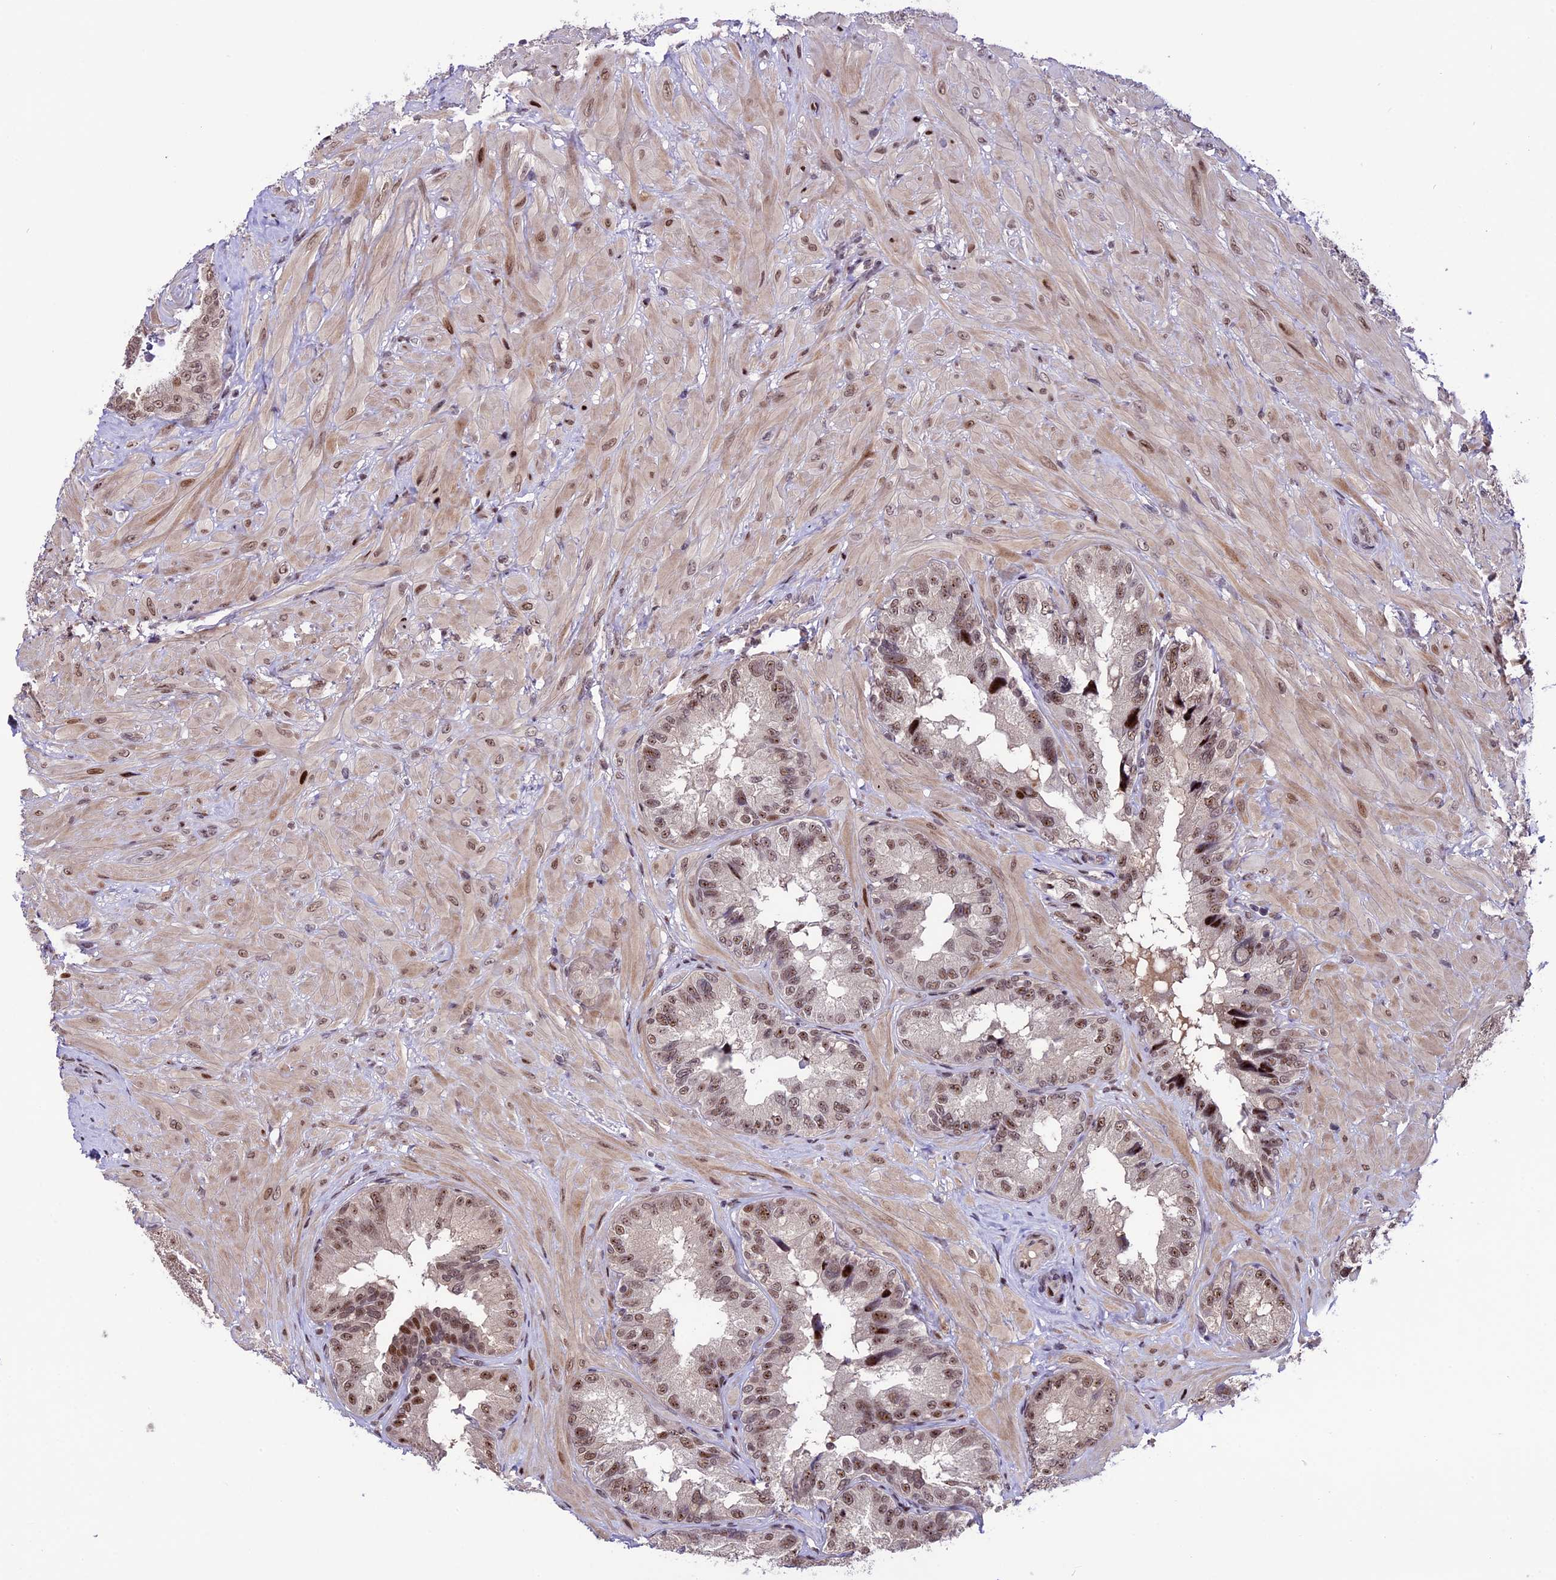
{"staining": {"intensity": "moderate", "quantity": ">75%", "location": "nuclear"}, "tissue": "seminal vesicle", "cell_type": "Glandular cells", "image_type": "normal", "snomed": [{"axis": "morphology", "description": "Normal tissue, NOS"}, {"axis": "topography", "description": "Seminal veicle"}, {"axis": "topography", "description": "Peripheral nerve tissue"}], "caption": "Seminal vesicle stained for a protein demonstrates moderate nuclear positivity in glandular cells. The protein of interest is stained brown, and the nuclei are stained in blue (DAB IHC with brightfield microscopy, high magnification).", "gene": "TCP11L2", "patient": {"sex": "male", "age": 67}}